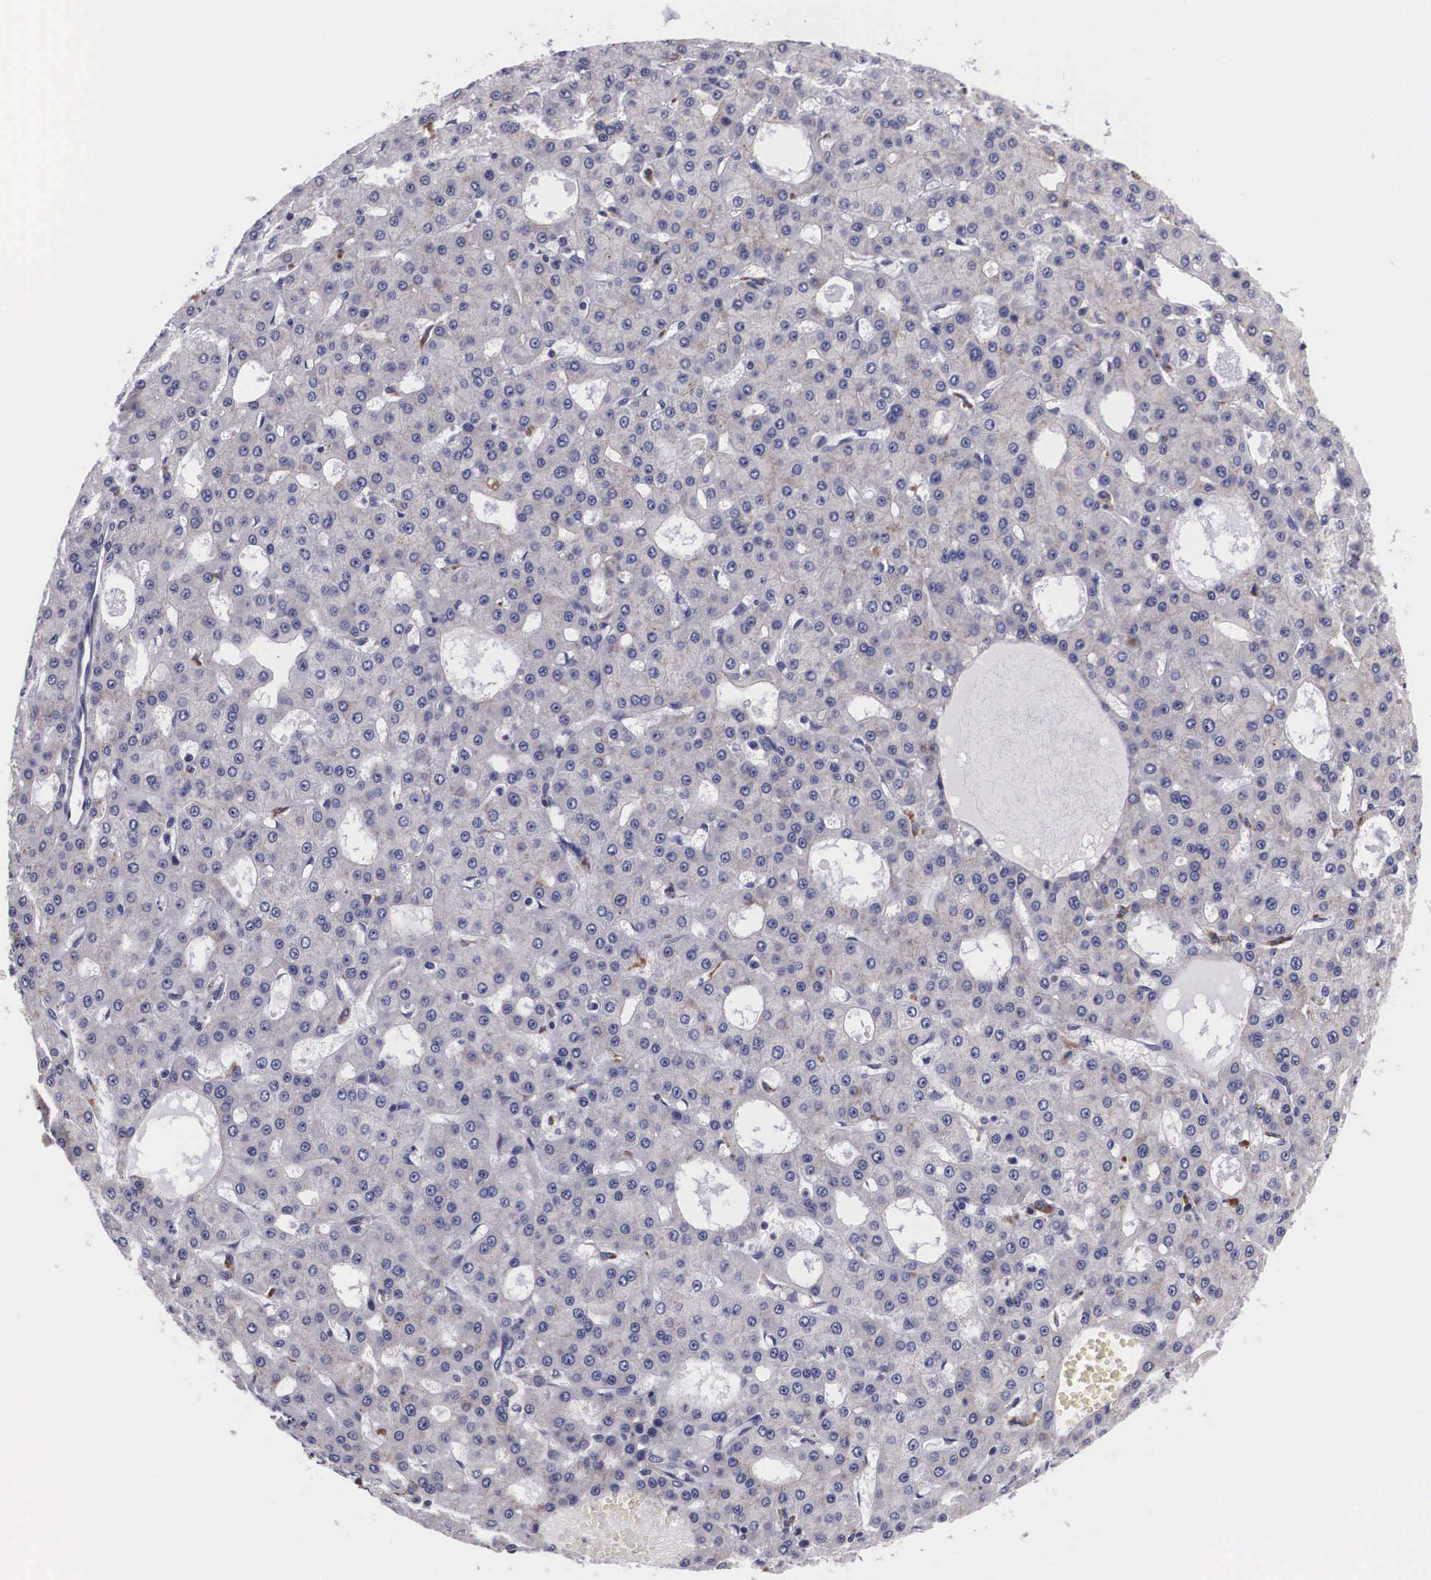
{"staining": {"intensity": "negative", "quantity": "none", "location": "none"}, "tissue": "liver cancer", "cell_type": "Tumor cells", "image_type": "cancer", "snomed": [{"axis": "morphology", "description": "Carcinoma, Hepatocellular, NOS"}, {"axis": "topography", "description": "Liver"}], "caption": "This is an IHC histopathology image of liver cancer (hepatocellular carcinoma). There is no expression in tumor cells.", "gene": "CRELD2", "patient": {"sex": "male", "age": 47}}